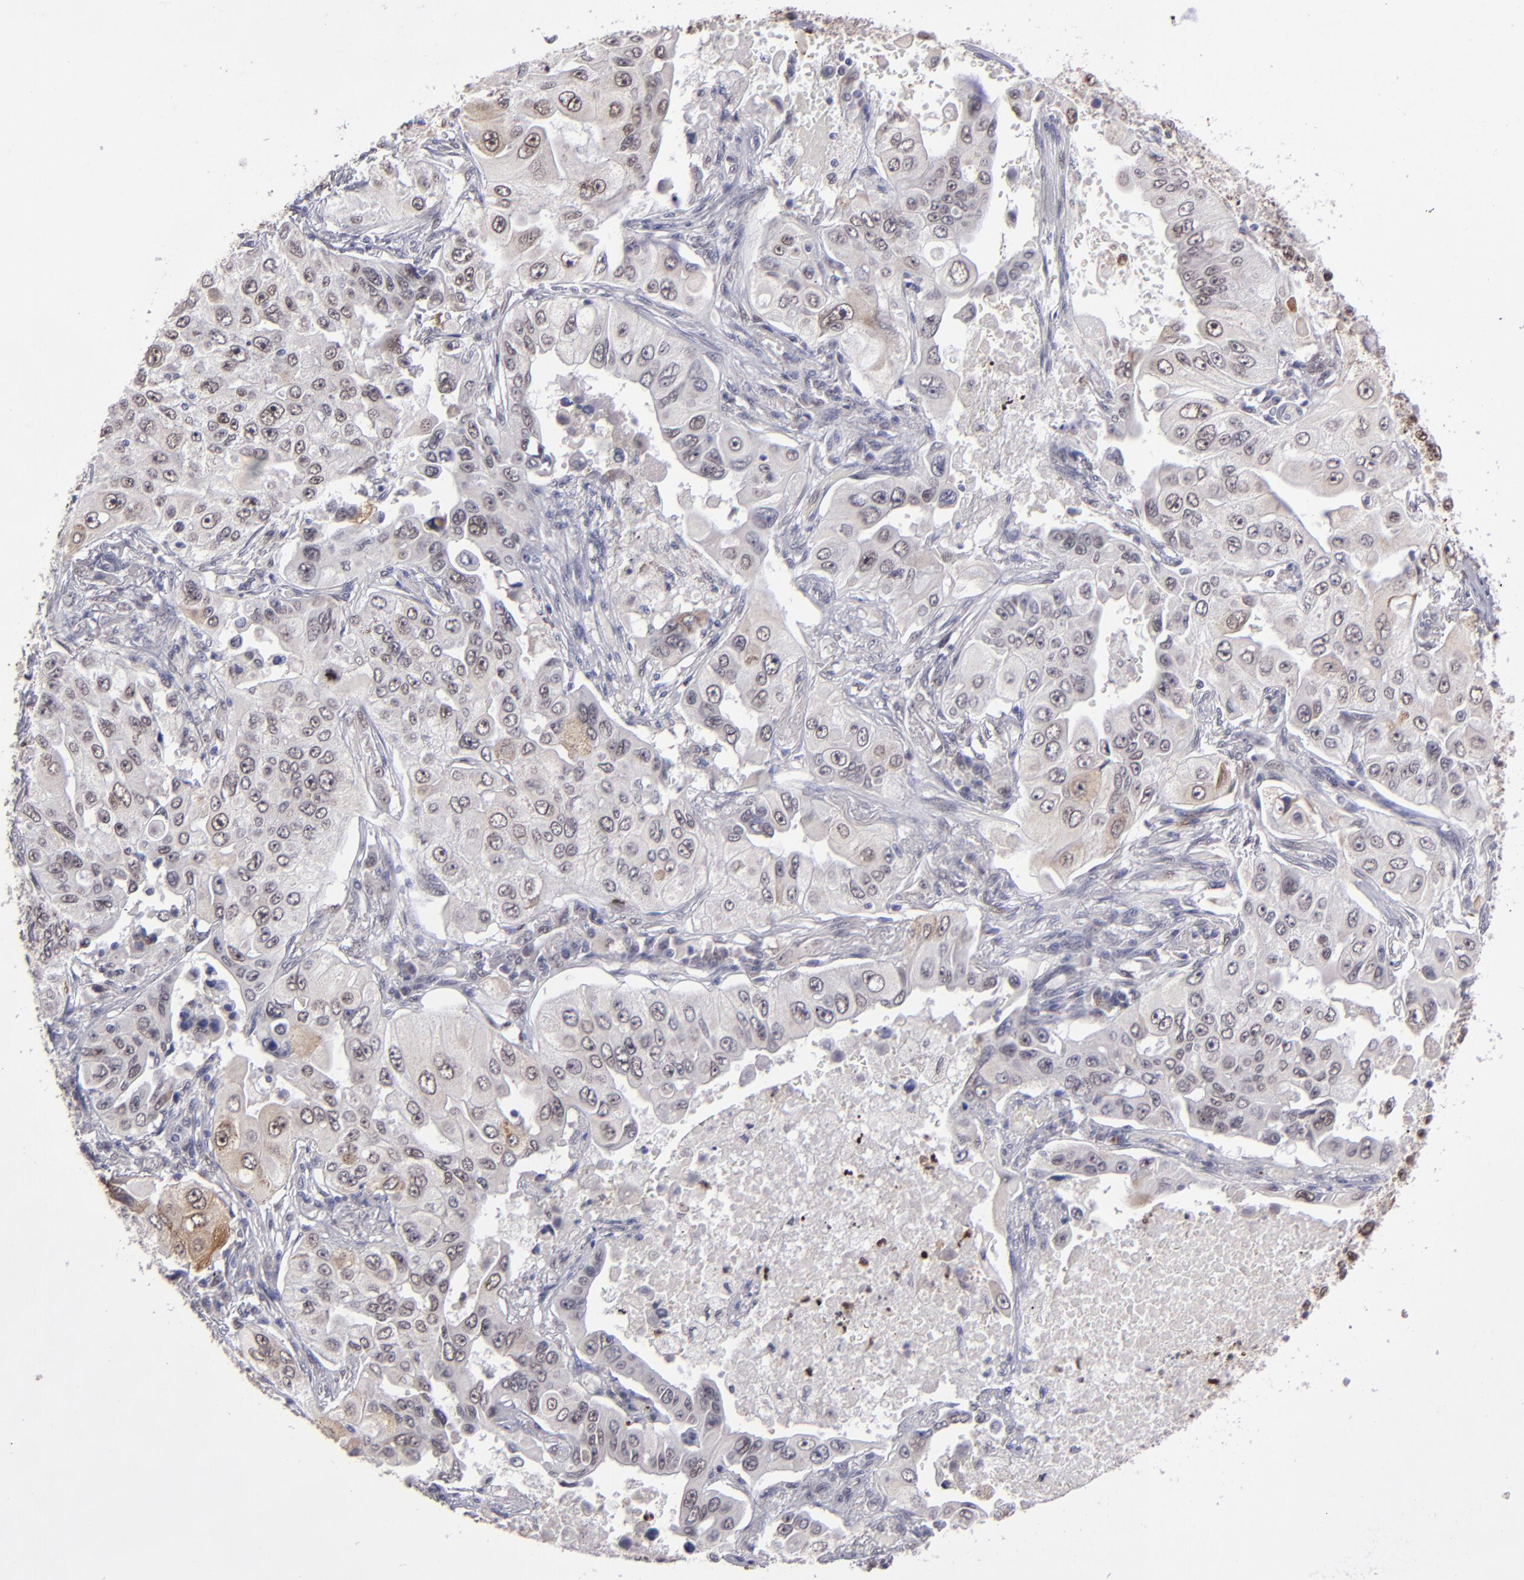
{"staining": {"intensity": "weak", "quantity": "<25%", "location": "cytoplasmic/membranous"}, "tissue": "lung cancer", "cell_type": "Tumor cells", "image_type": "cancer", "snomed": [{"axis": "morphology", "description": "Adenocarcinoma, NOS"}, {"axis": "topography", "description": "Lung"}], "caption": "Protein analysis of adenocarcinoma (lung) displays no significant expression in tumor cells.", "gene": "RREB1", "patient": {"sex": "male", "age": 84}}